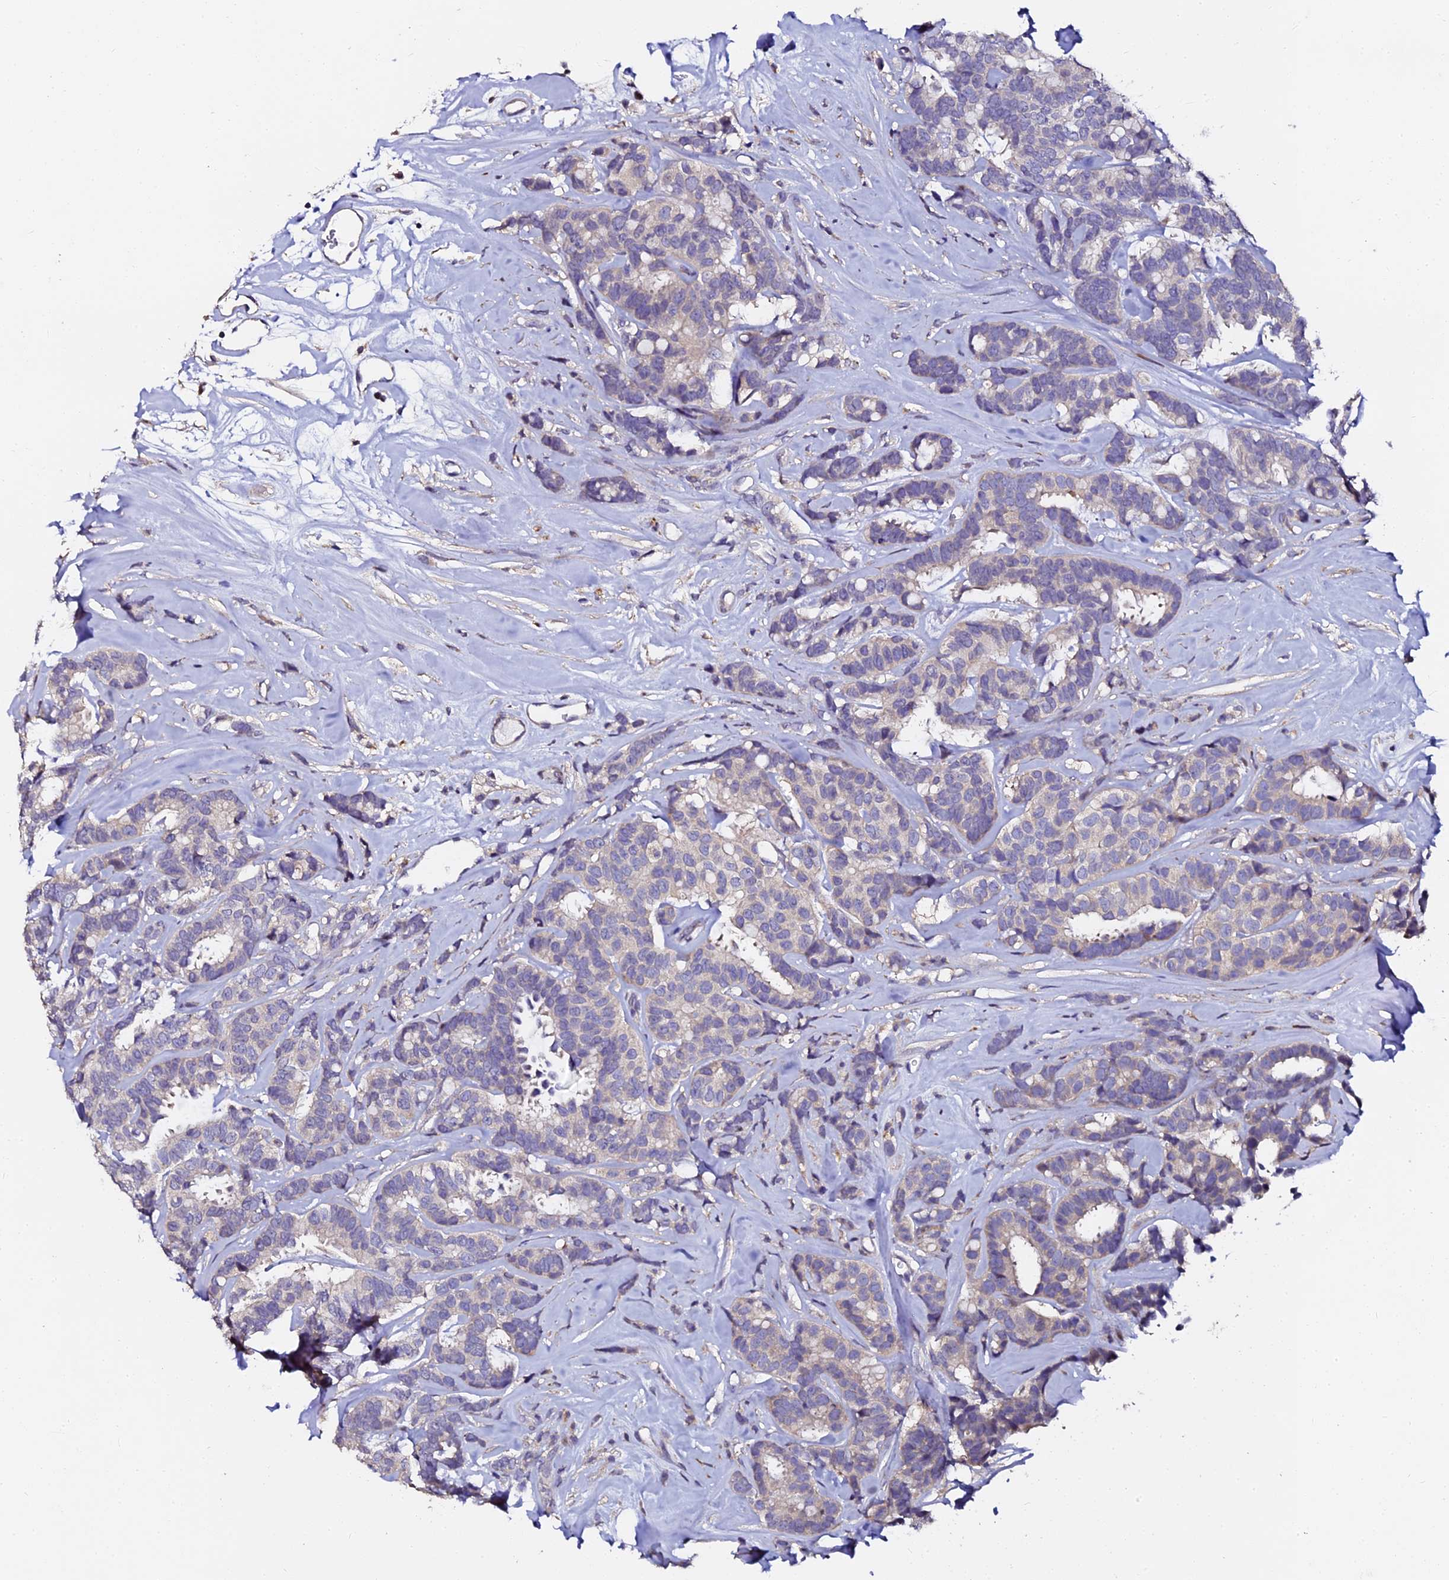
{"staining": {"intensity": "negative", "quantity": "none", "location": "none"}, "tissue": "breast cancer", "cell_type": "Tumor cells", "image_type": "cancer", "snomed": [{"axis": "morphology", "description": "Duct carcinoma"}, {"axis": "topography", "description": "Breast"}], "caption": "The photomicrograph reveals no significant staining in tumor cells of breast invasive ductal carcinoma.", "gene": "GPN3", "patient": {"sex": "female", "age": 87}}